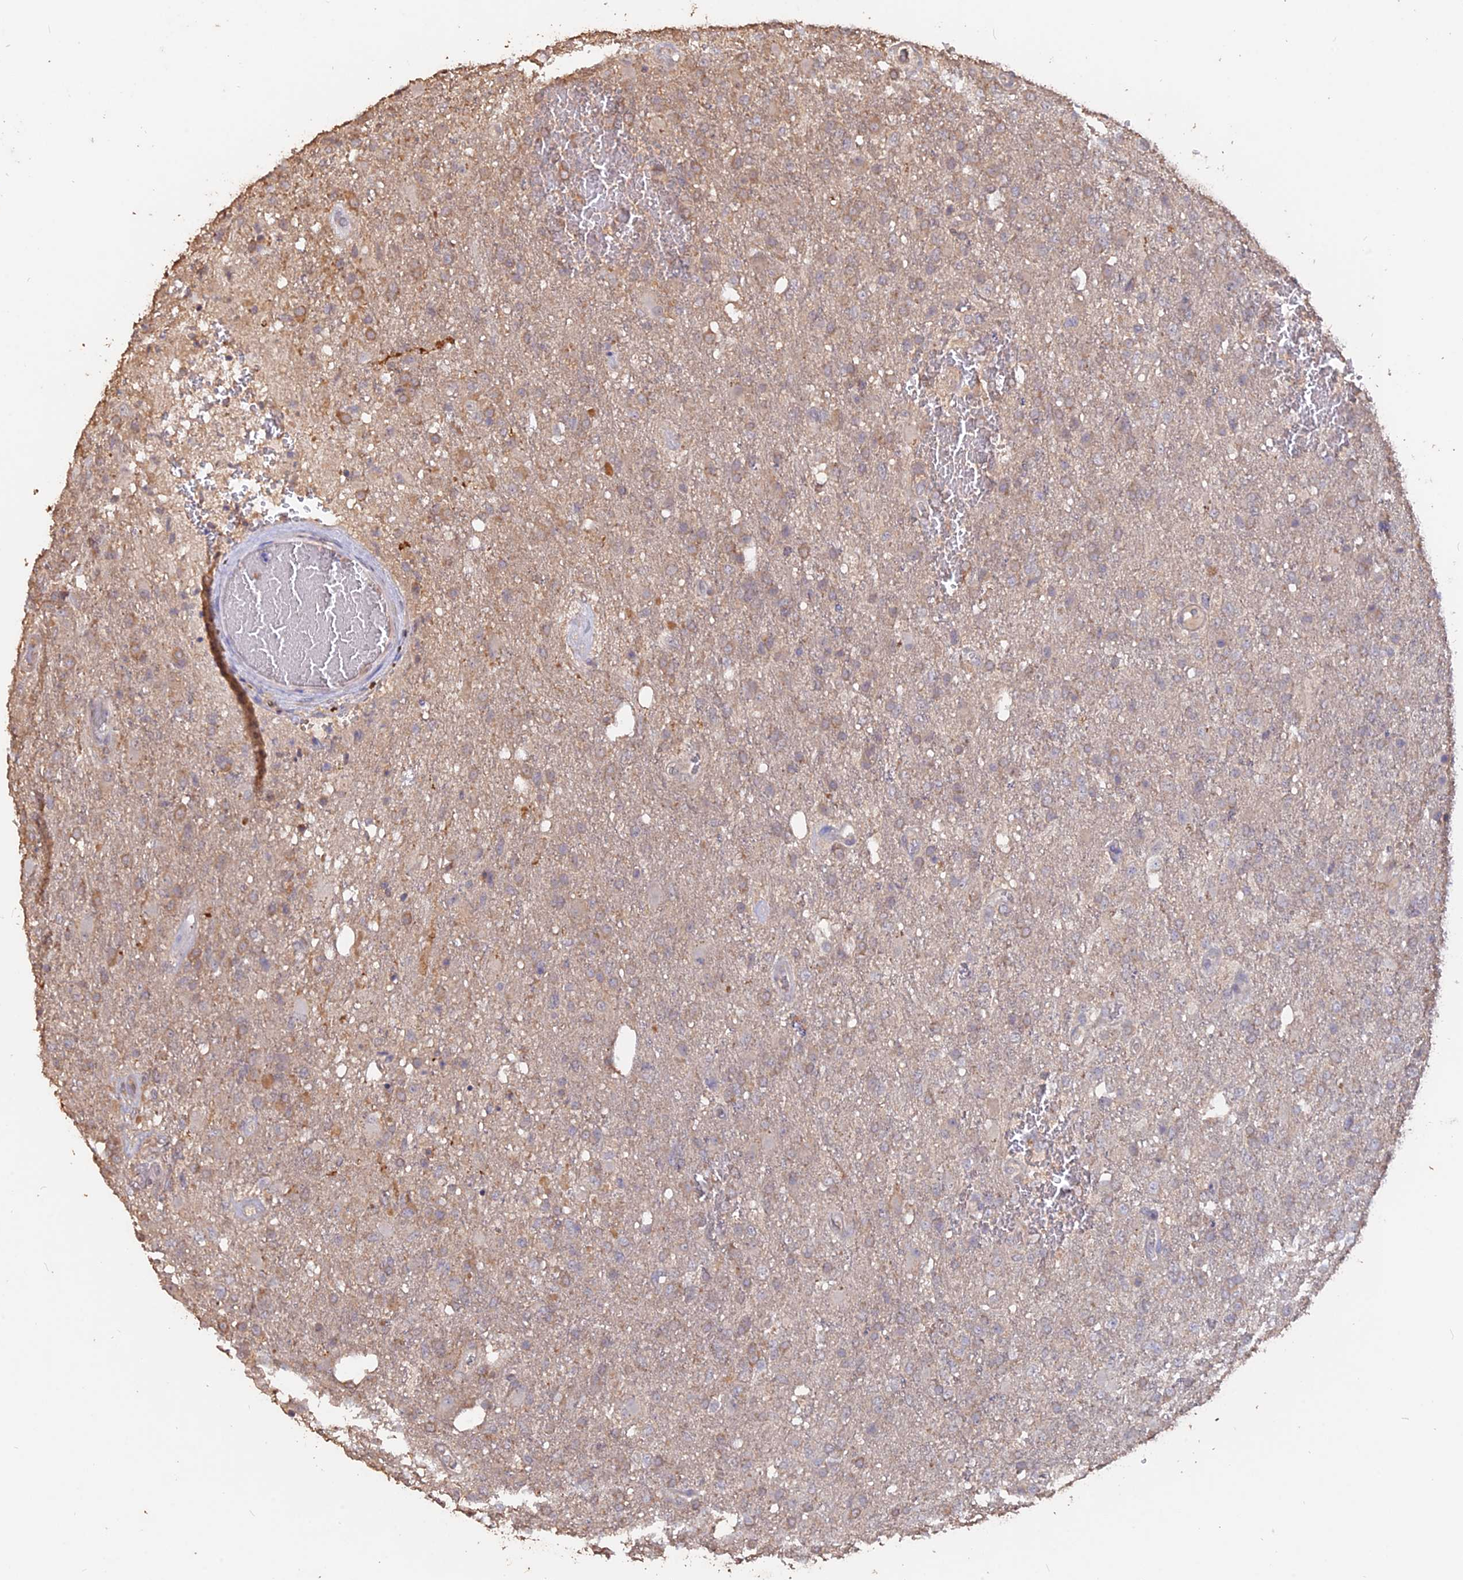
{"staining": {"intensity": "negative", "quantity": "none", "location": "none"}, "tissue": "glioma", "cell_type": "Tumor cells", "image_type": "cancer", "snomed": [{"axis": "morphology", "description": "Glioma, malignant, High grade"}, {"axis": "topography", "description": "Brain"}], "caption": "Tumor cells are negative for protein expression in human malignant high-grade glioma.", "gene": "LAYN", "patient": {"sex": "female", "age": 74}}